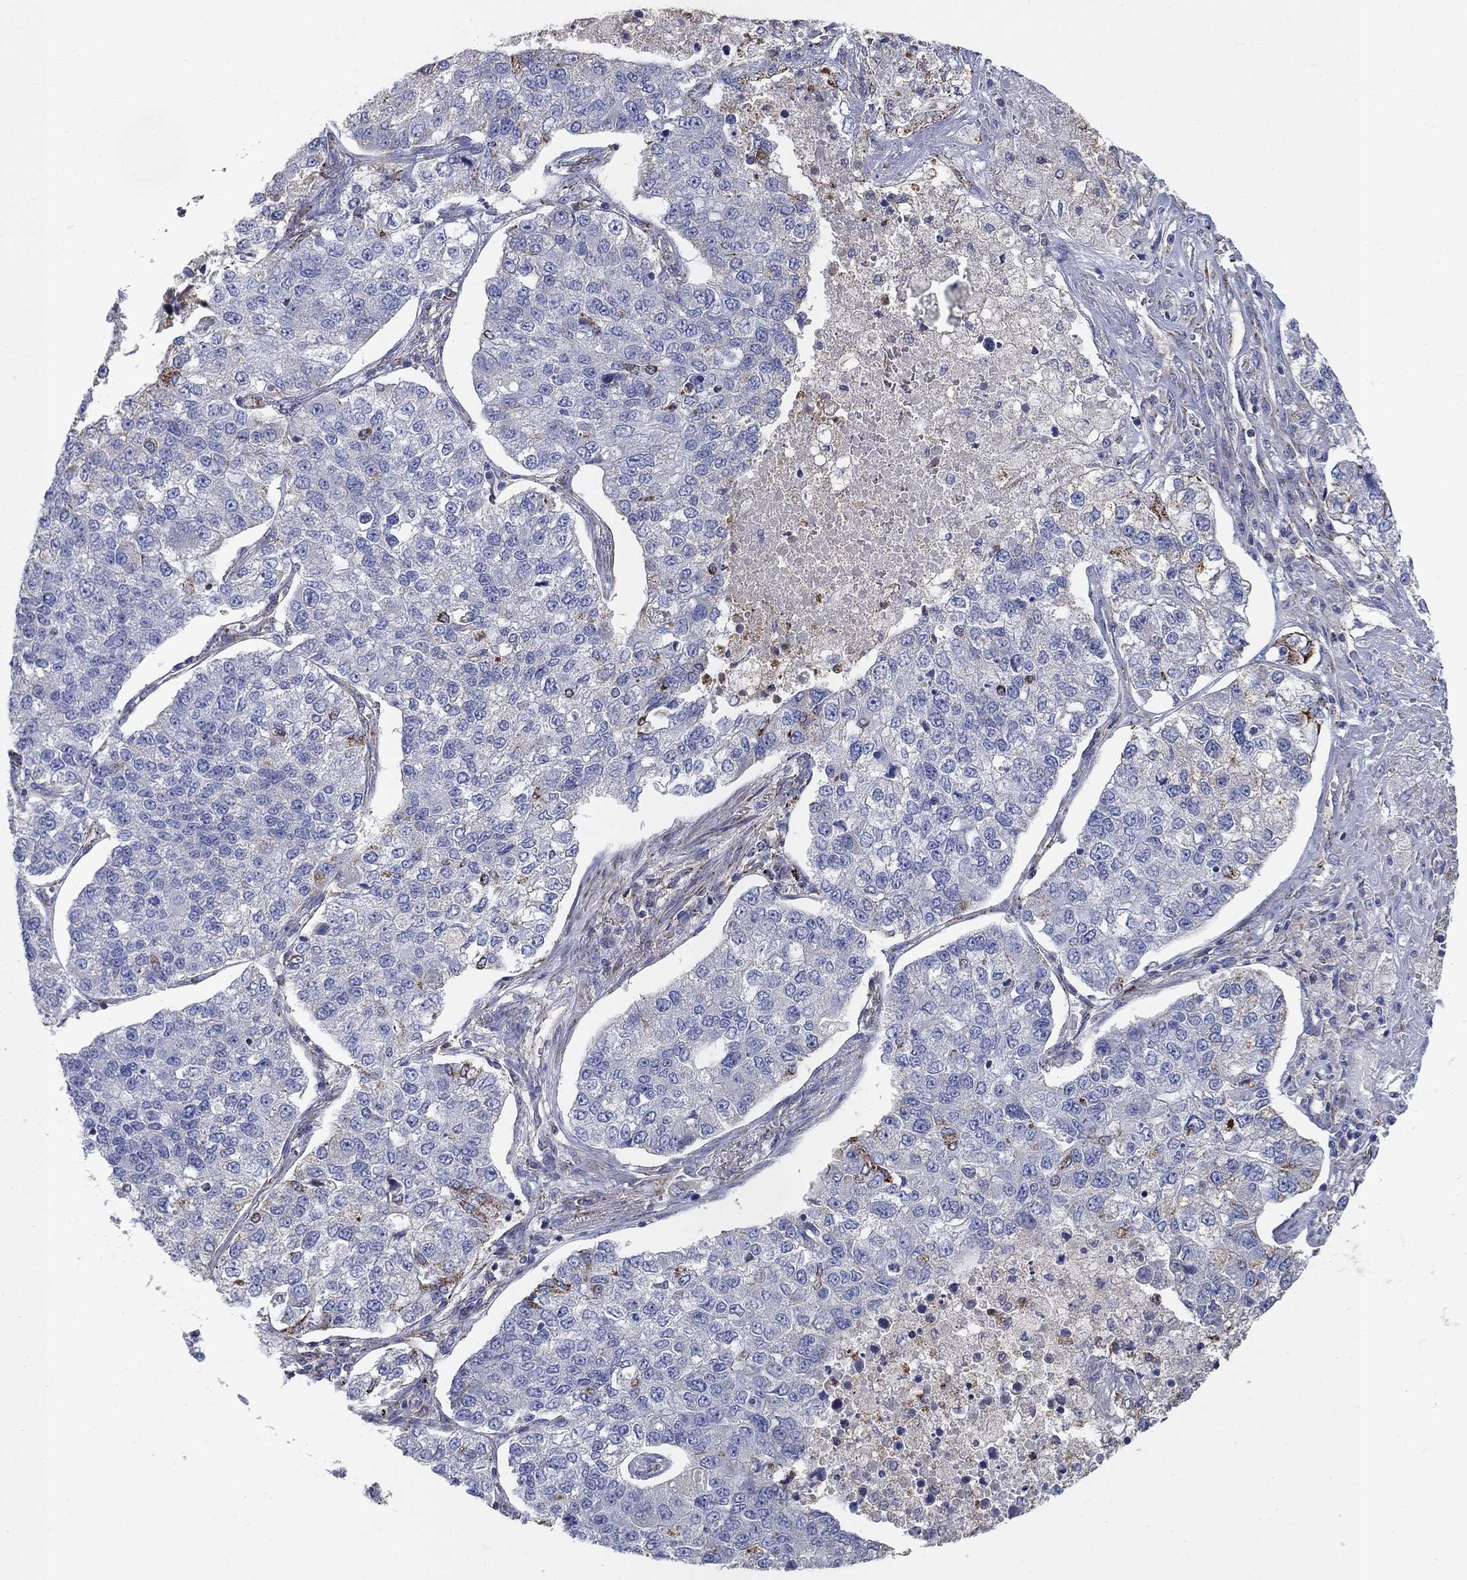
{"staining": {"intensity": "negative", "quantity": "none", "location": "none"}, "tissue": "lung cancer", "cell_type": "Tumor cells", "image_type": "cancer", "snomed": [{"axis": "morphology", "description": "Adenocarcinoma, NOS"}, {"axis": "topography", "description": "Lung"}], "caption": "The photomicrograph reveals no significant expression in tumor cells of lung cancer. (DAB immunohistochemistry (IHC), high magnification).", "gene": "PNPLA2", "patient": {"sex": "male", "age": 49}}